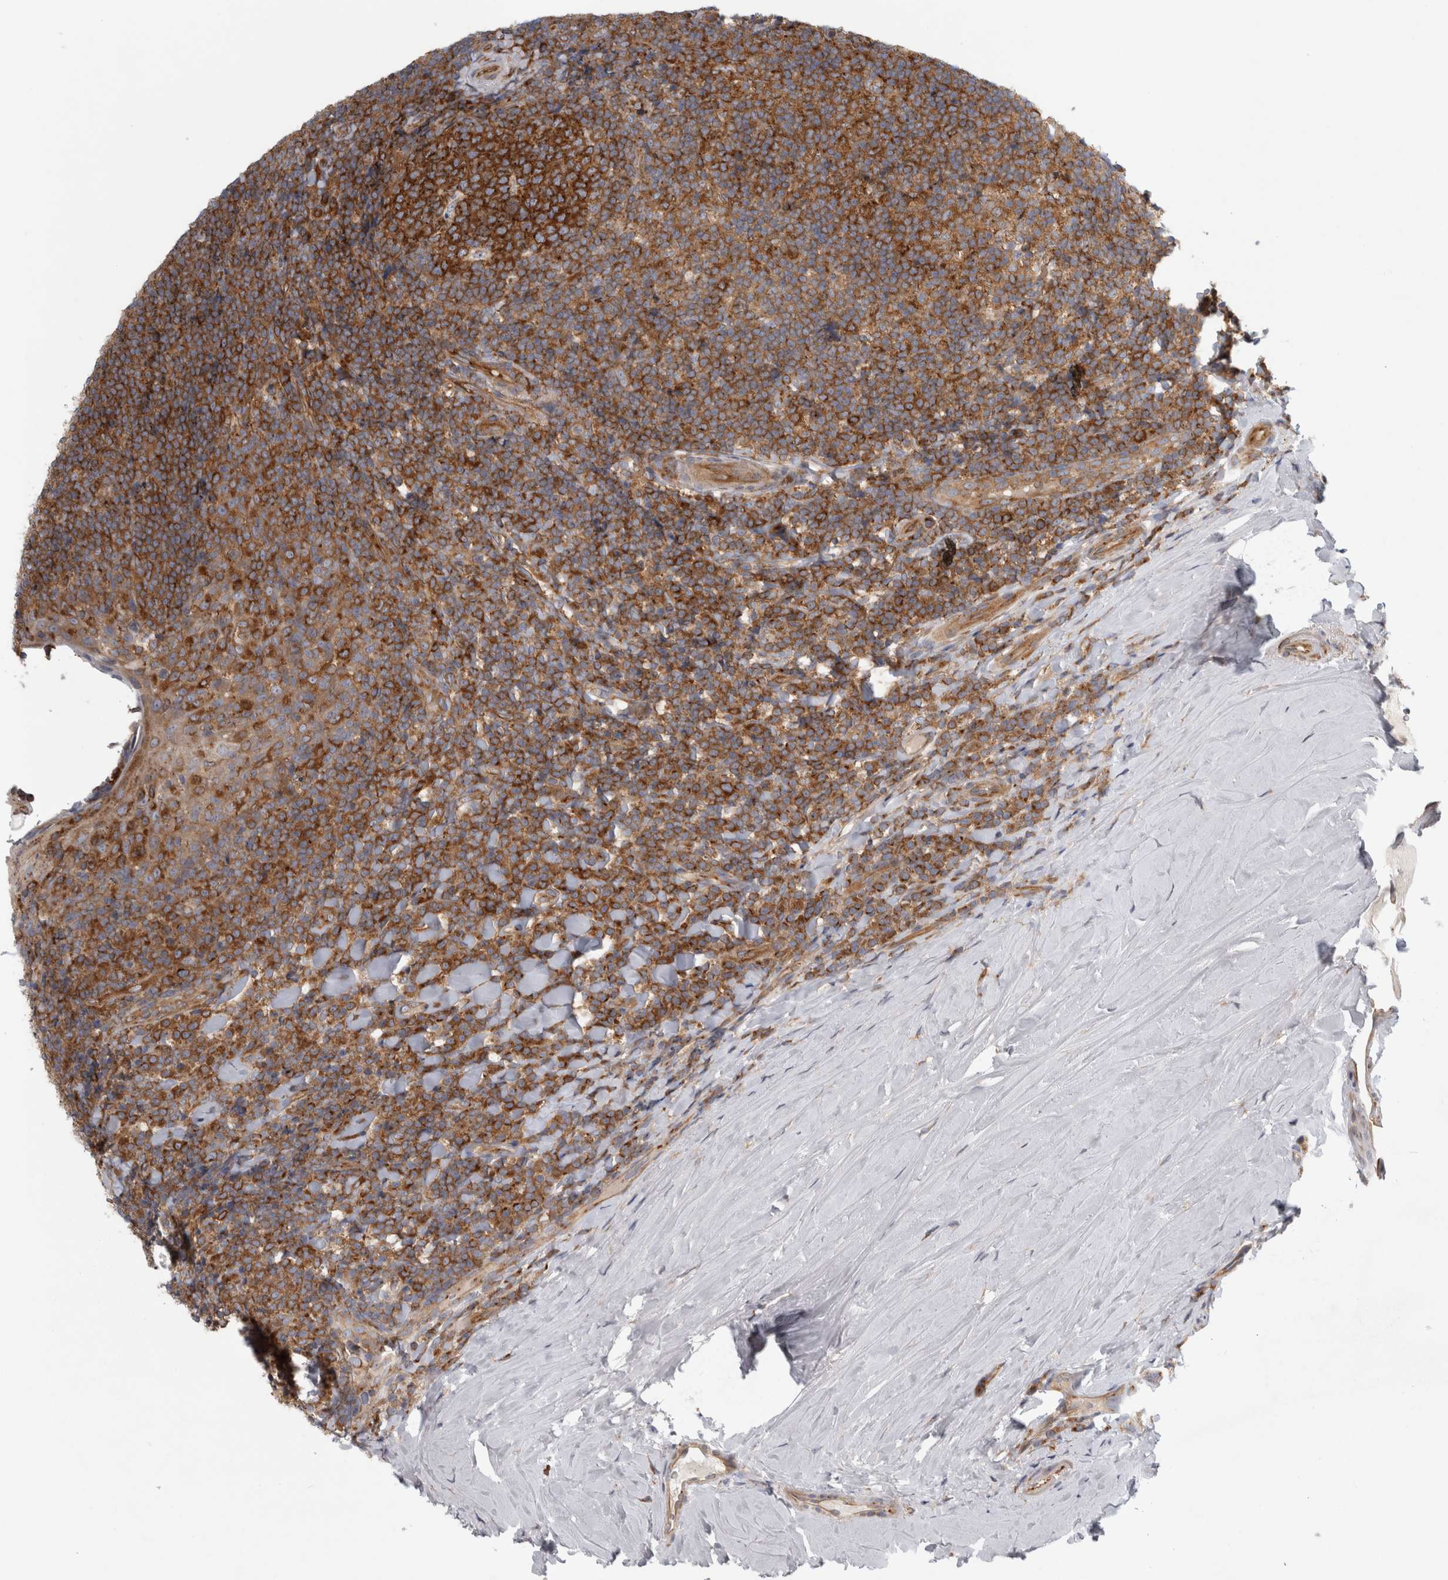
{"staining": {"intensity": "strong", "quantity": ">75%", "location": "cytoplasmic/membranous"}, "tissue": "tonsil", "cell_type": "Germinal center cells", "image_type": "normal", "snomed": [{"axis": "morphology", "description": "Normal tissue, NOS"}, {"axis": "topography", "description": "Tonsil"}], "caption": "IHC micrograph of normal tonsil: human tonsil stained using immunohistochemistry displays high levels of strong protein expression localized specifically in the cytoplasmic/membranous of germinal center cells, appearing as a cytoplasmic/membranous brown color.", "gene": "PEX6", "patient": {"sex": "male", "age": 37}}